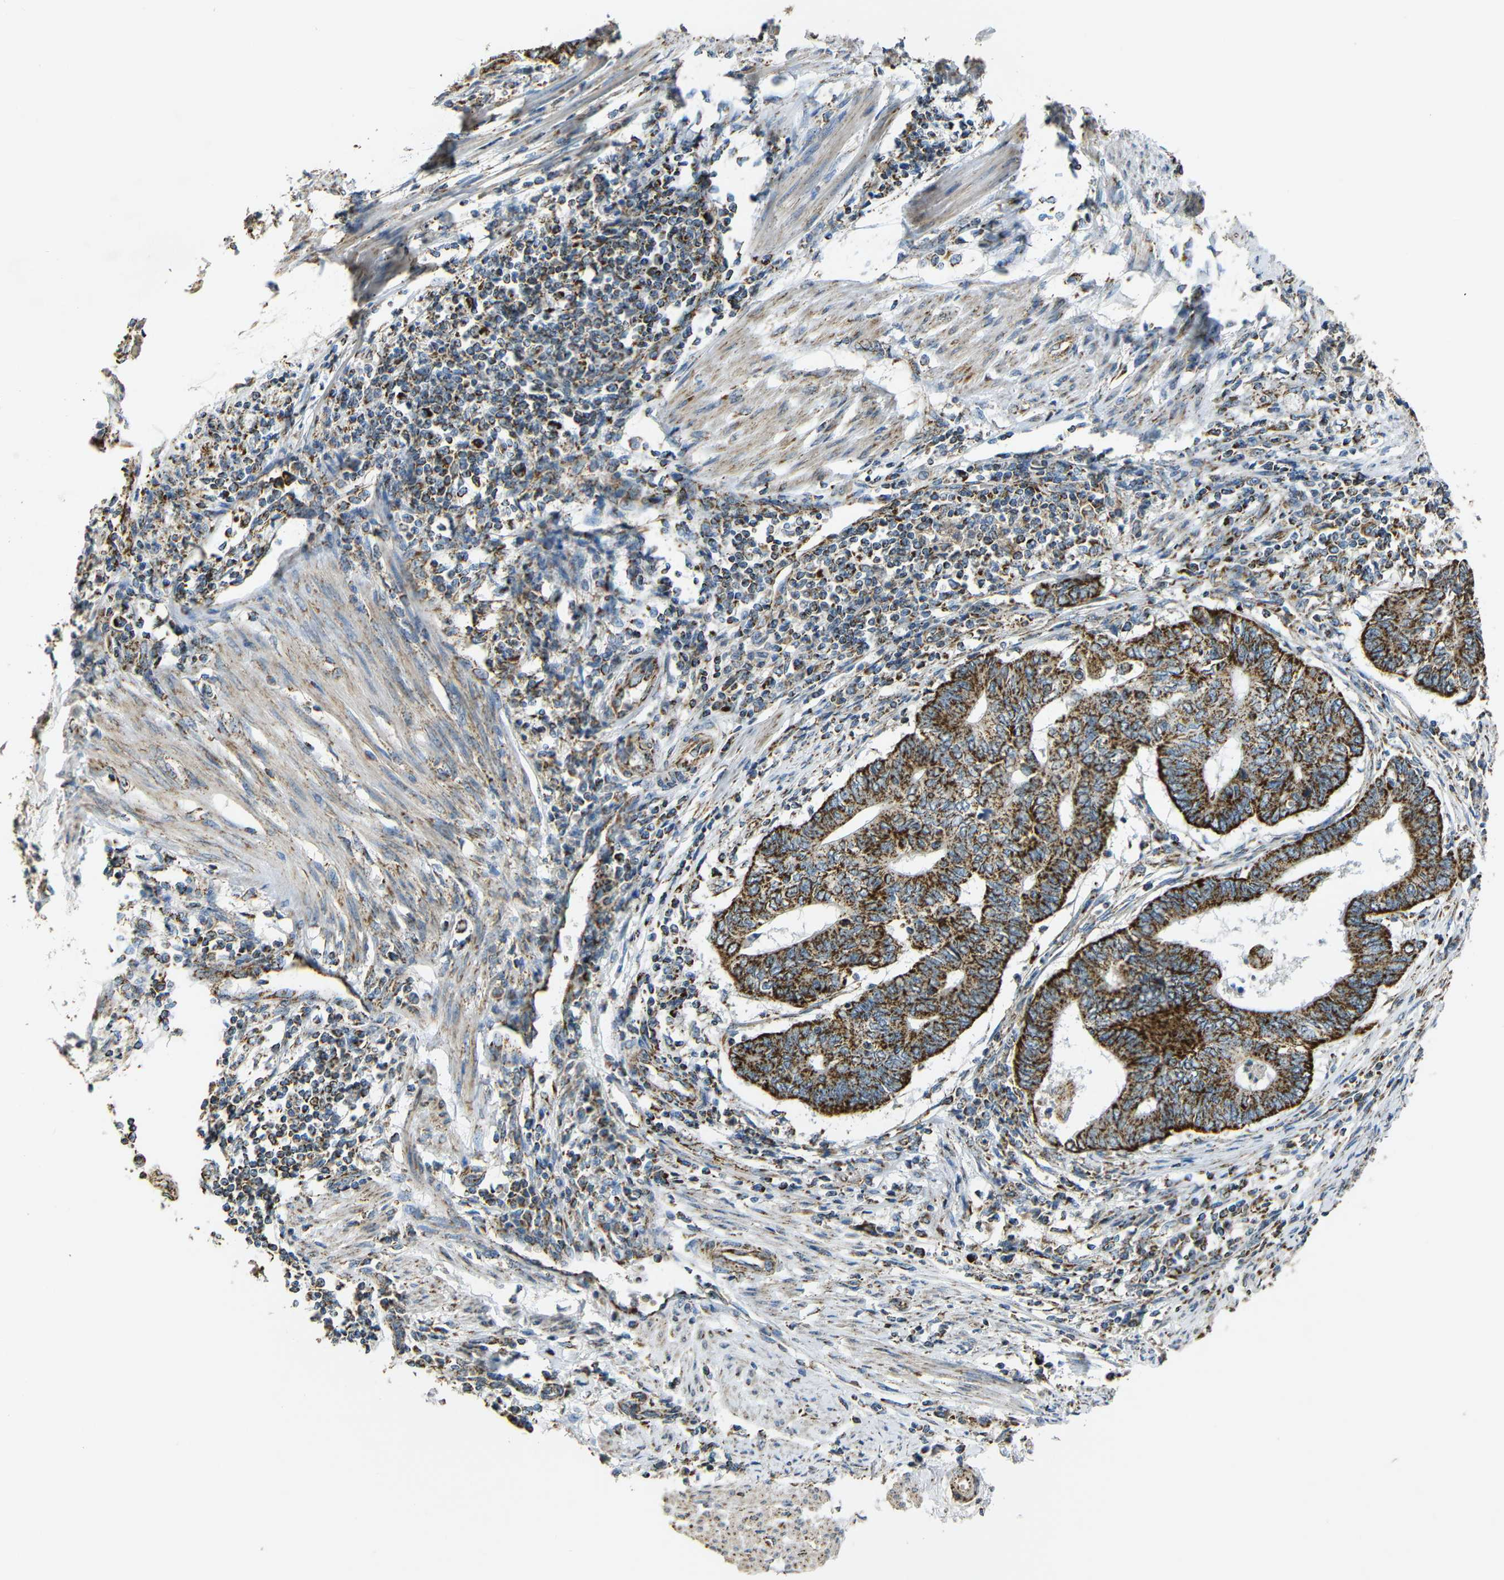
{"staining": {"intensity": "strong", "quantity": ">75%", "location": "cytoplasmic/membranous"}, "tissue": "endometrial cancer", "cell_type": "Tumor cells", "image_type": "cancer", "snomed": [{"axis": "morphology", "description": "Adenocarcinoma, NOS"}, {"axis": "topography", "description": "Uterus"}, {"axis": "topography", "description": "Endometrium"}], "caption": "A micrograph showing strong cytoplasmic/membranous expression in about >75% of tumor cells in adenocarcinoma (endometrial), as visualized by brown immunohistochemical staining.", "gene": "NR3C2", "patient": {"sex": "female", "age": 70}}